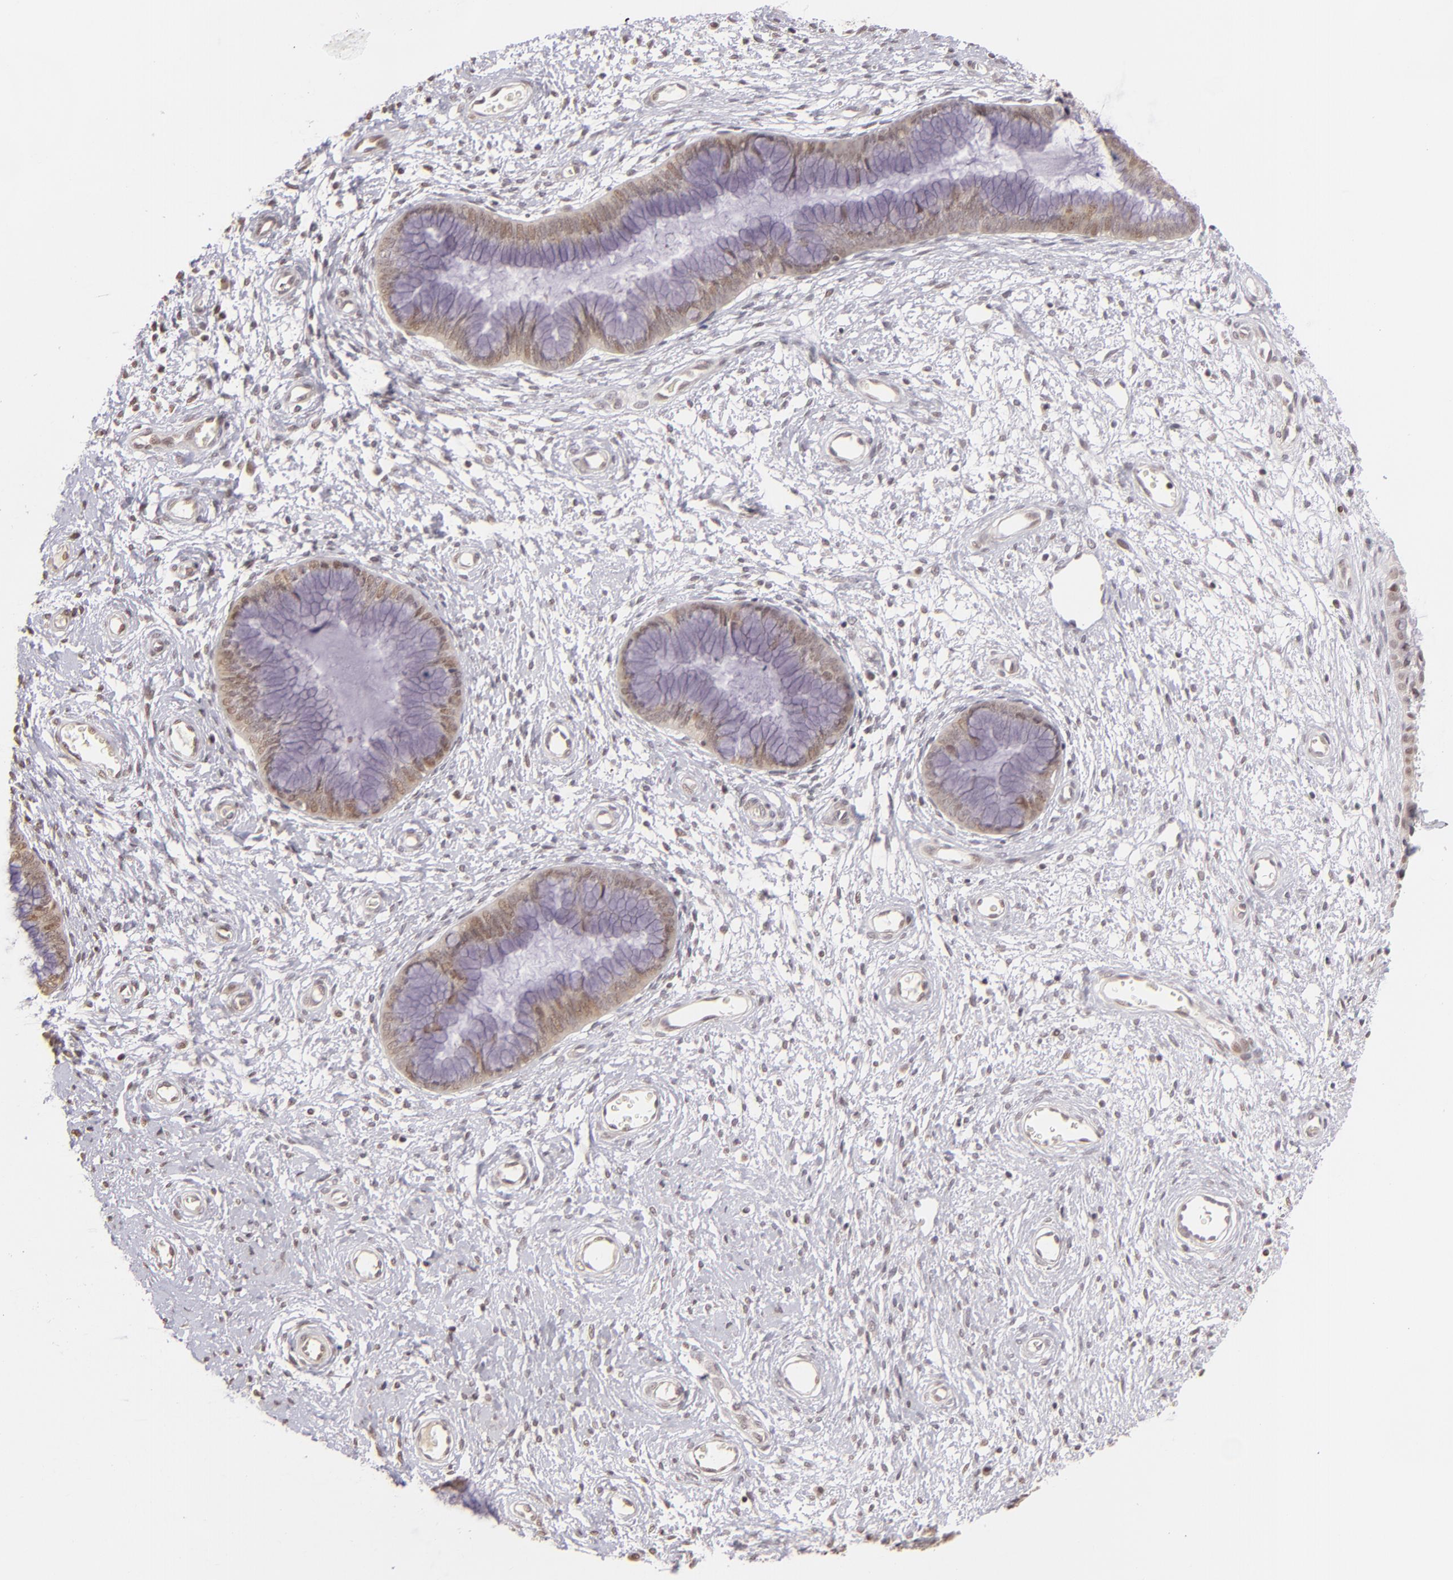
{"staining": {"intensity": "weak", "quantity": ">75%", "location": "nuclear"}, "tissue": "cervix", "cell_type": "Glandular cells", "image_type": "normal", "snomed": [{"axis": "morphology", "description": "Normal tissue, NOS"}, {"axis": "topography", "description": "Cervix"}], "caption": "The image demonstrates a brown stain indicating the presence of a protein in the nuclear of glandular cells in cervix.", "gene": "RARB", "patient": {"sex": "female", "age": 55}}